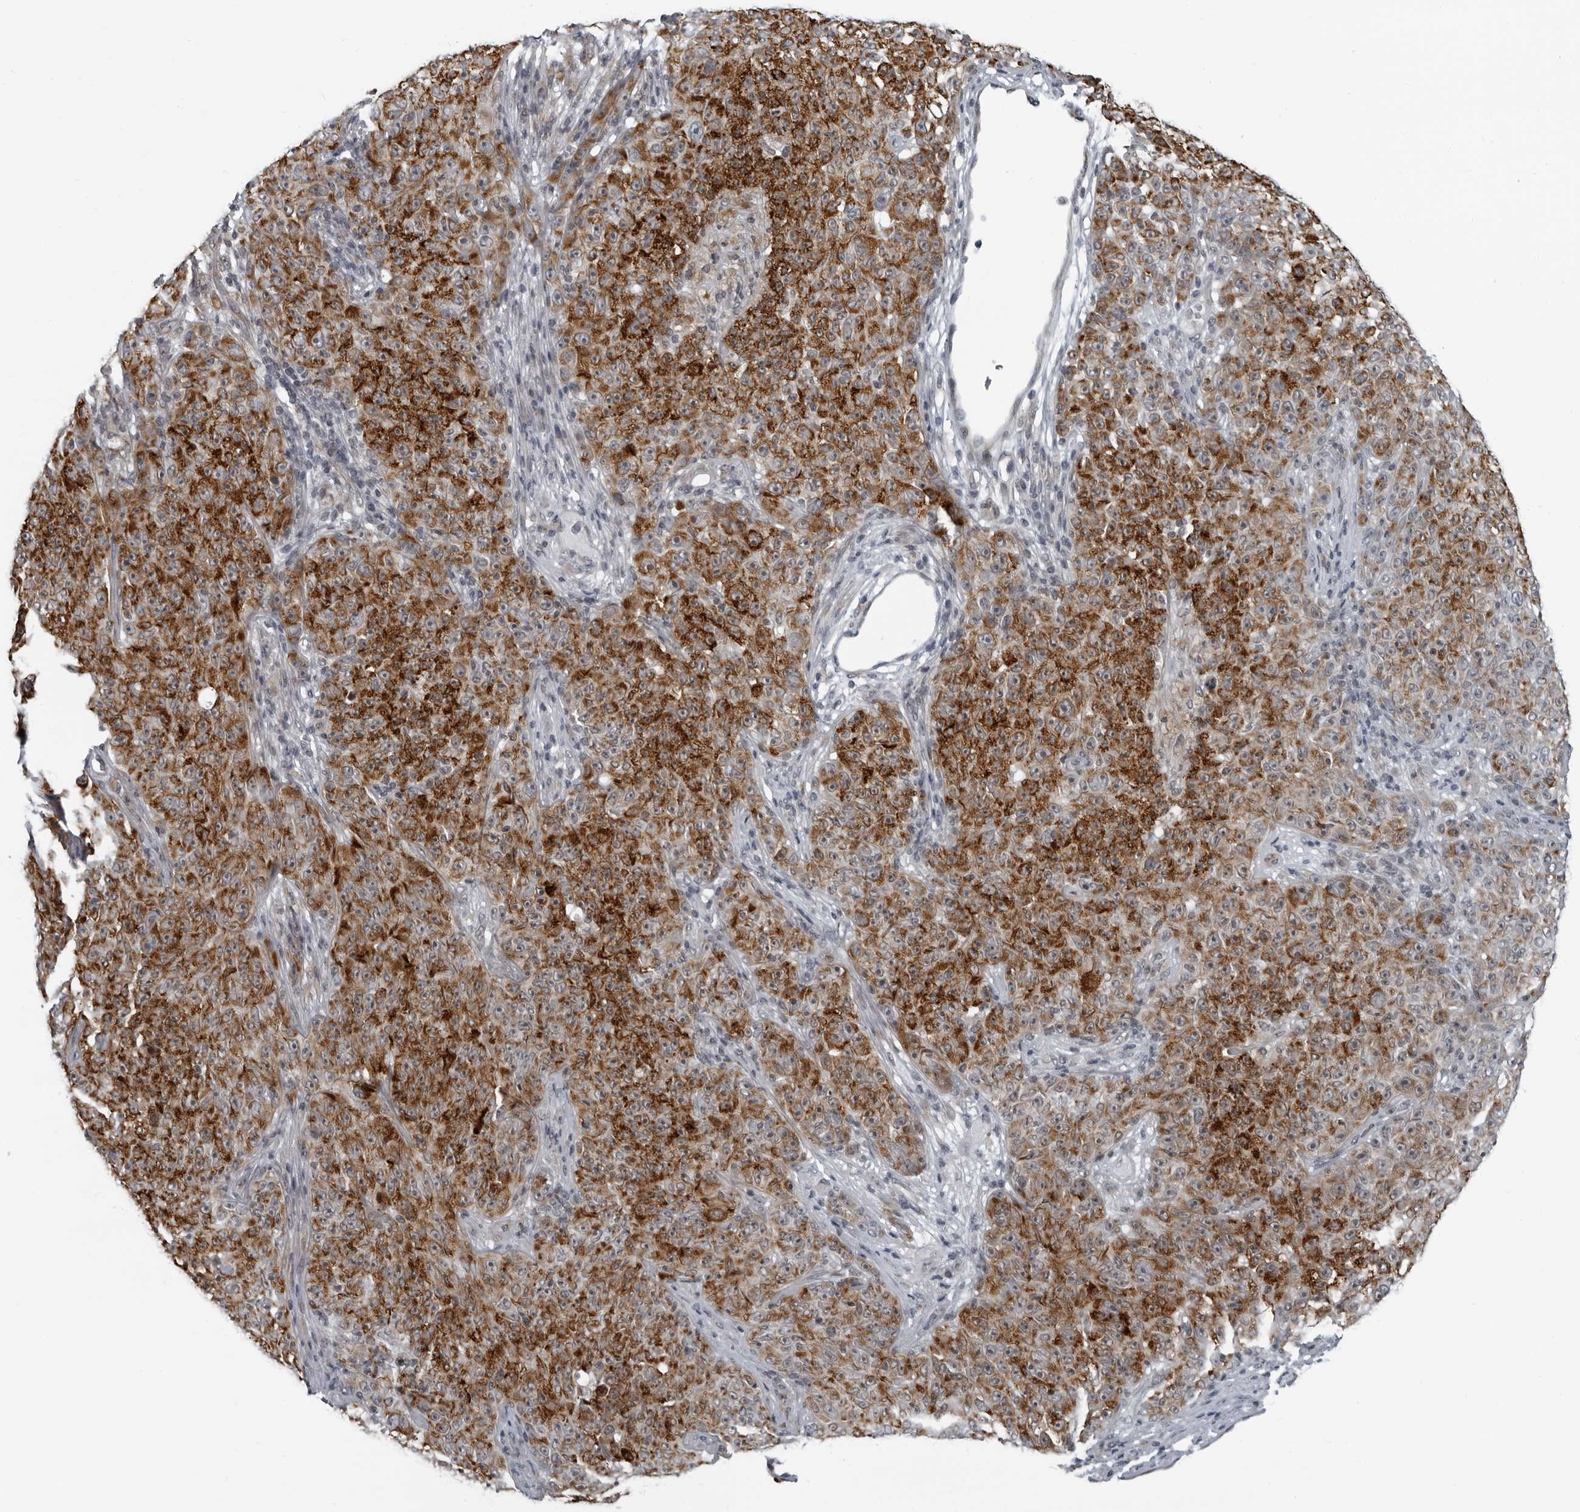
{"staining": {"intensity": "moderate", "quantity": ">75%", "location": "cytoplasmic/membranous"}, "tissue": "melanoma", "cell_type": "Tumor cells", "image_type": "cancer", "snomed": [{"axis": "morphology", "description": "Malignant melanoma, NOS"}, {"axis": "topography", "description": "Skin"}], "caption": "Immunohistochemistry (IHC) micrograph of neoplastic tissue: human melanoma stained using immunohistochemistry reveals medium levels of moderate protein expression localized specifically in the cytoplasmic/membranous of tumor cells, appearing as a cytoplasmic/membranous brown color.", "gene": "RTCA", "patient": {"sex": "female", "age": 82}}